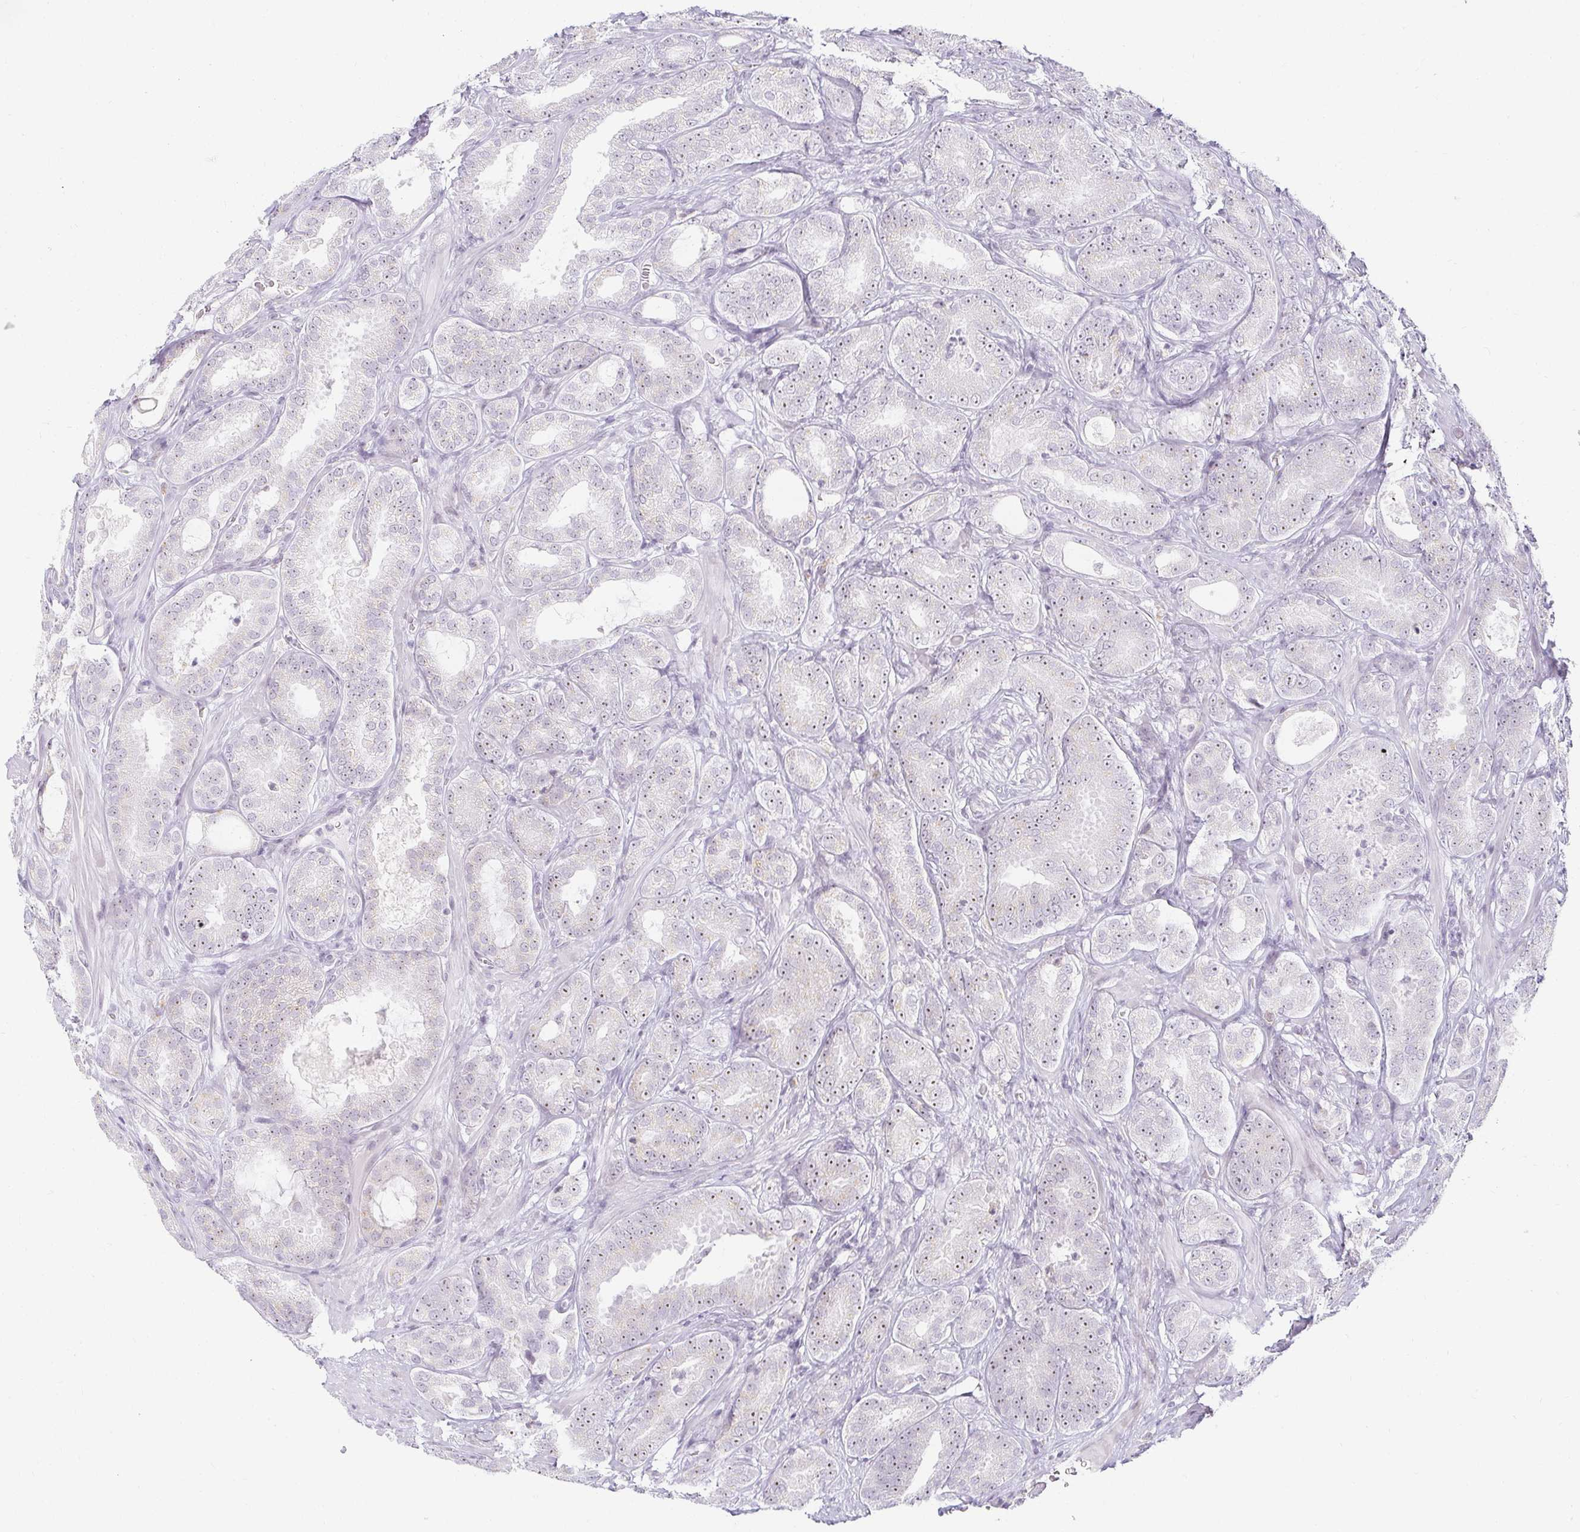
{"staining": {"intensity": "weak", "quantity": "25%-75%", "location": "nuclear"}, "tissue": "prostate cancer", "cell_type": "Tumor cells", "image_type": "cancer", "snomed": [{"axis": "morphology", "description": "Adenocarcinoma, High grade"}, {"axis": "topography", "description": "Prostate"}], "caption": "IHC staining of prostate adenocarcinoma (high-grade), which displays low levels of weak nuclear staining in about 25%-75% of tumor cells indicating weak nuclear protein expression. The staining was performed using DAB (3,3'-diaminobenzidine) (brown) for protein detection and nuclei were counterstained in hematoxylin (blue).", "gene": "ACAN", "patient": {"sex": "male", "age": 64}}